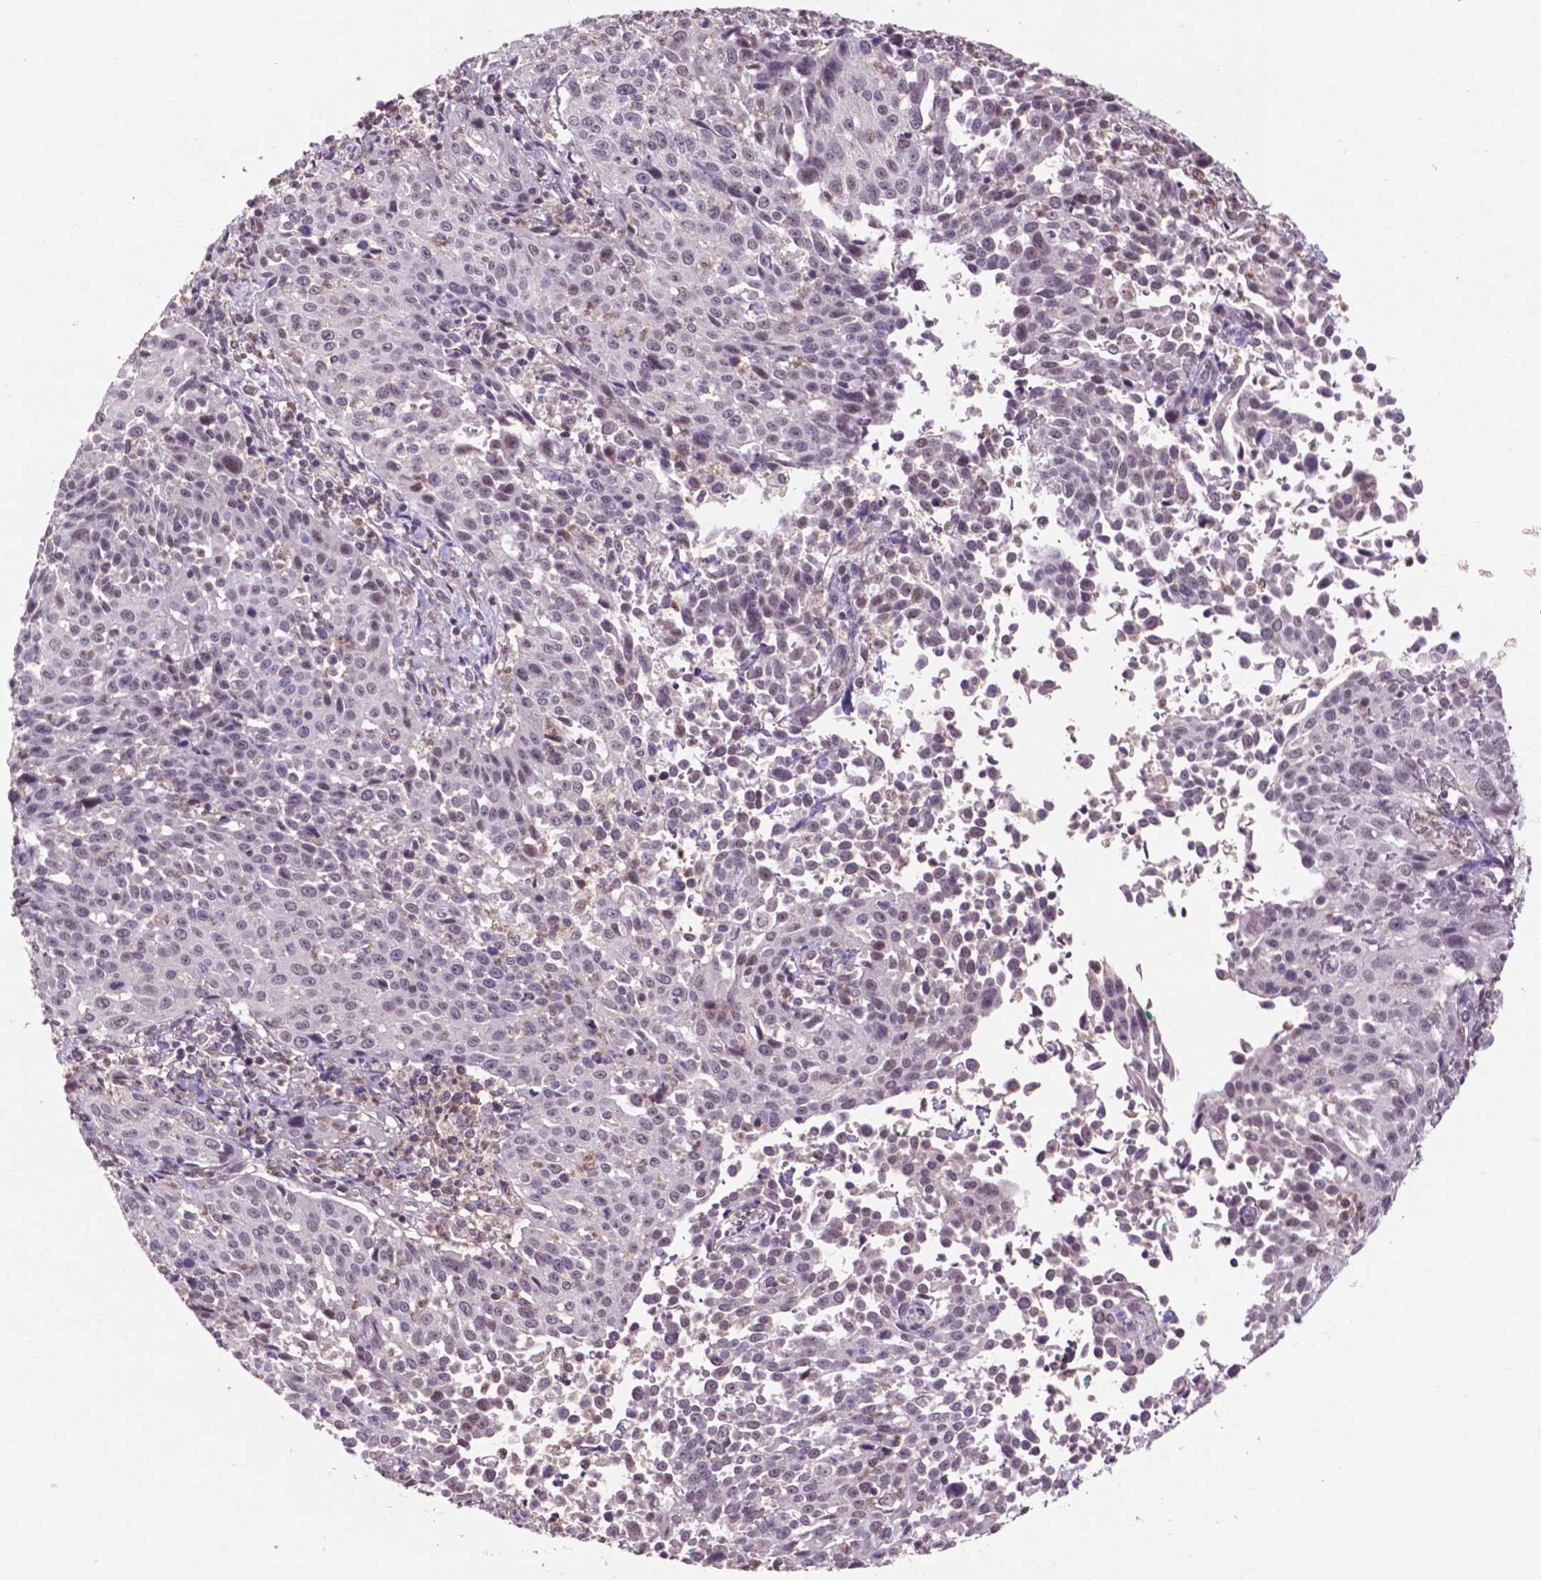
{"staining": {"intensity": "negative", "quantity": "none", "location": "none"}, "tissue": "cervical cancer", "cell_type": "Tumor cells", "image_type": "cancer", "snomed": [{"axis": "morphology", "description": "Squamous cell carcinoma, NOS"}, {"axis": "topography", "description": "Cervix"}], "caption": "High power microscopy photomicrograph of an IHC micrograph of cervical squamous cell carcinoma, revealing no significant expression in tumor cells. Brightfield microscopy of immunohistochemistry stained with DAB (brown) and hematoxylin (blue), captured at high magnification.", "gene": "GLRX", "patient": {"sex": "female", "age": 26}}